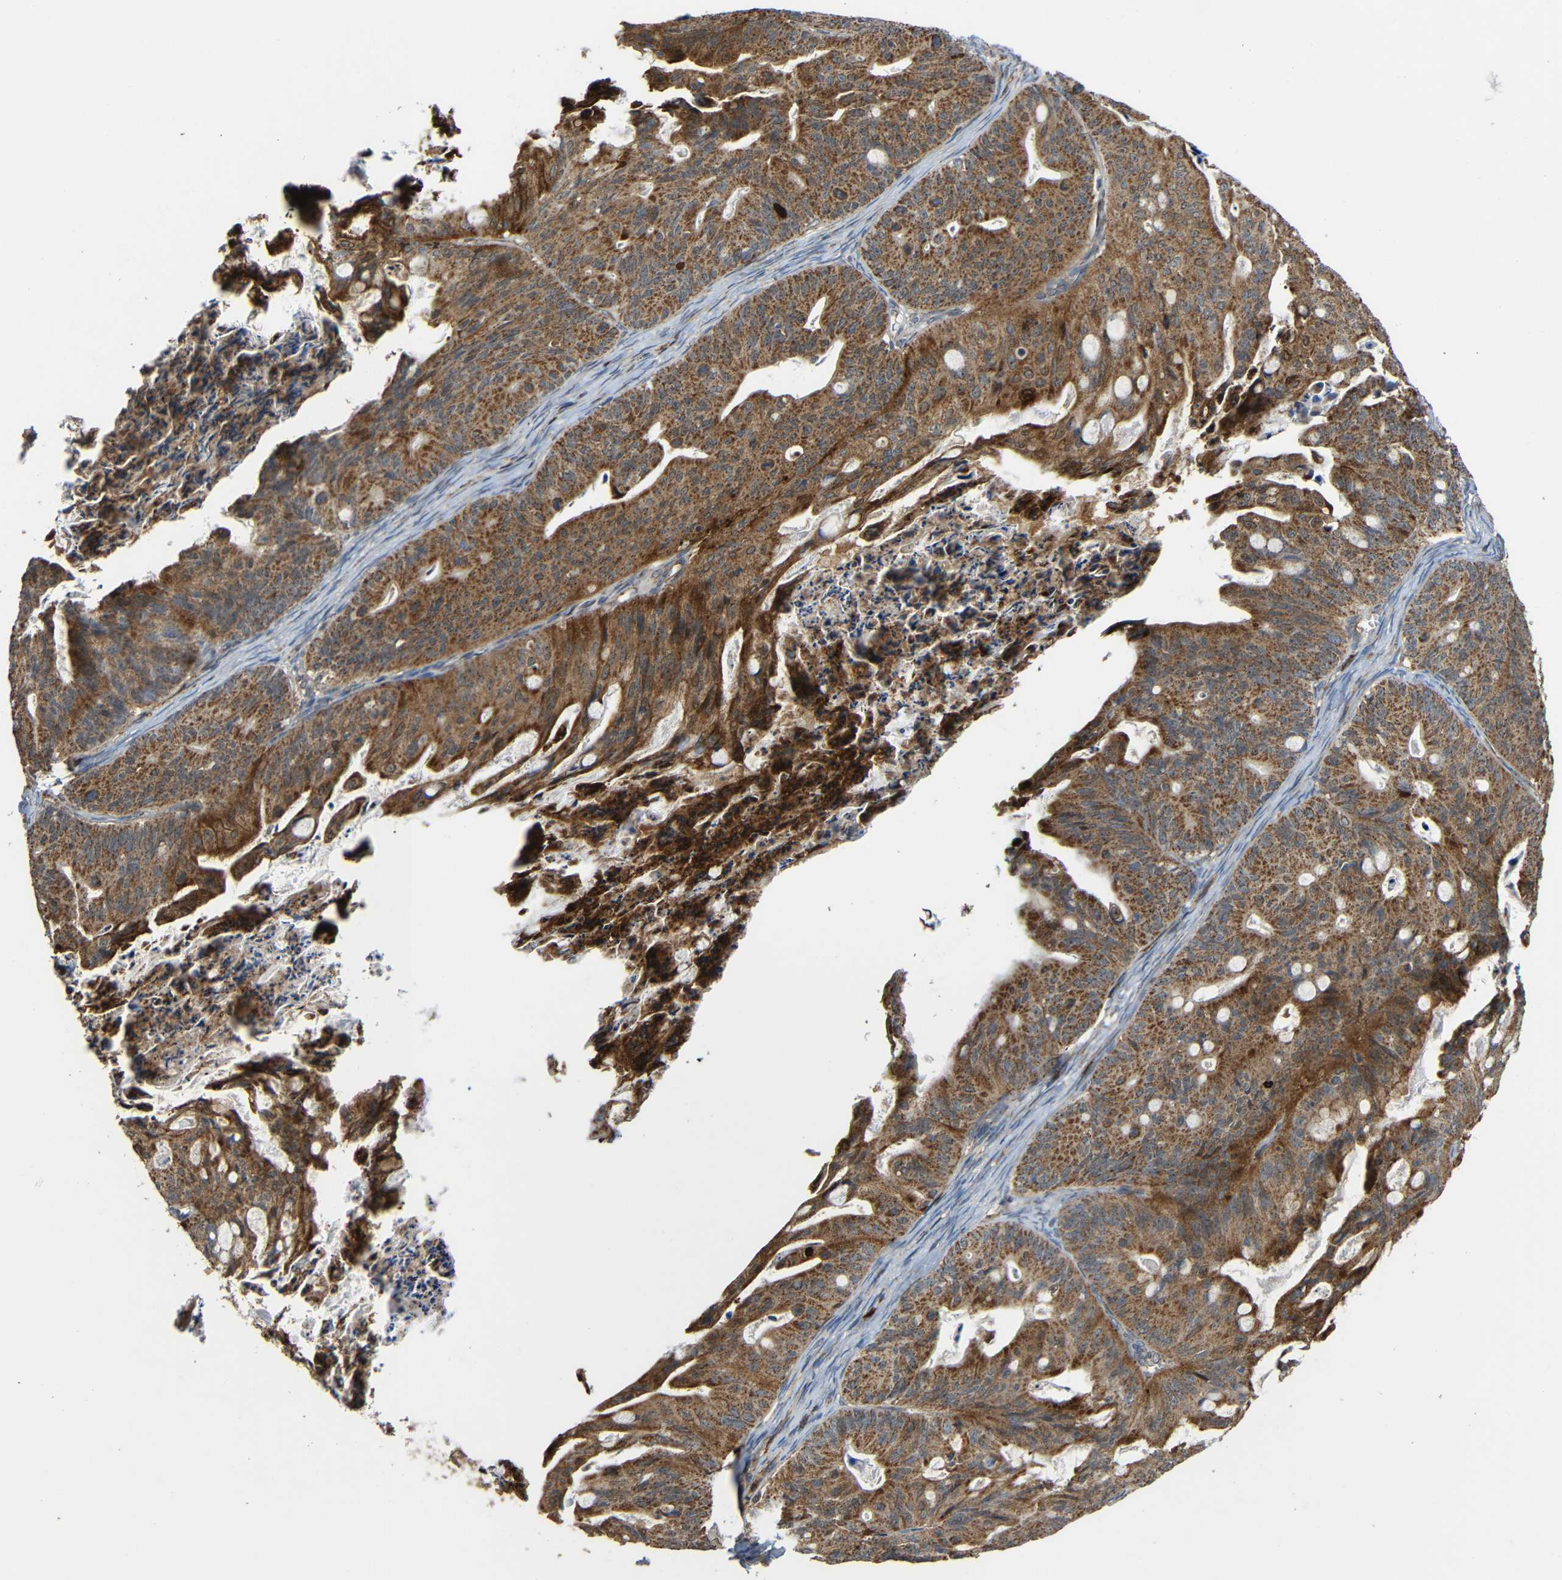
{"staining": {"intensity": "moderate", "quantity": ">75%", "location": "cytoplasmic/membranous"}, "tissue": "ovarian cancer", "cell_type": "Tumor cells", "image_type": "cancer", "snomed": [{"axis": "morphology", "description": "Cystadenocarcinoma, mucinous, NOS"}, {"axis": "topography", "description": "Ovary"}], "caption": "A medium amount of moderate cytoplasmic/membranous expression is identified in about >75% of tumor cells in ovarian cancer tissue. The protein of interest is shown in brown color, while the nuclei are stained blue.", "gene": "C1GALT1", "patient": {"sex": "female", "age": 37}}